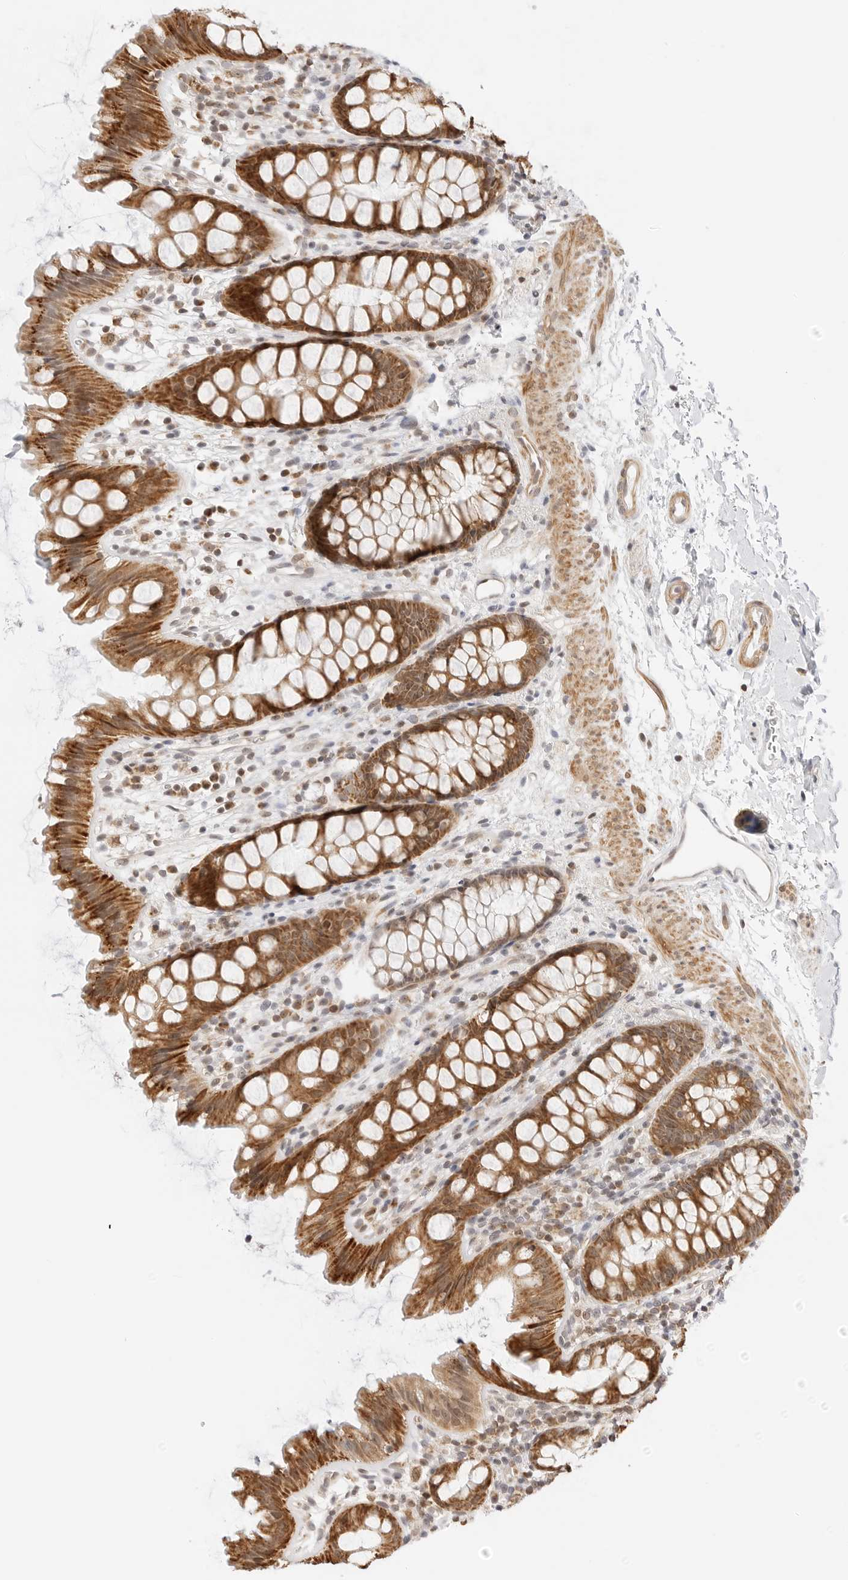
{"staining": {"intensity": "strong", "quantity": ">75%", "location": "cytoplasmic/membranous,nuclear"}, "tissue": "rectum", "cell_type": "Glandular cells", "image_type": "normal", "snomed": [{"axis": "morphology", "description": "Normal tissue, NOS"}, {"axis": "topography", "description": "Rectum"}], "caption": "Immunohistochemistry of unremarkable human rectum shows high levels of strong cytoplasmic/membranous,nuclear positivity in about >75% of glandular cells. The staining was performed using DAB (3,3'-diaminobenzidine), with brown indicating positive protein expression. Nuclei are stained blue with hematoxylin.", "gene": "GORAB", "patient": {"sex": "female", "age": 65}}